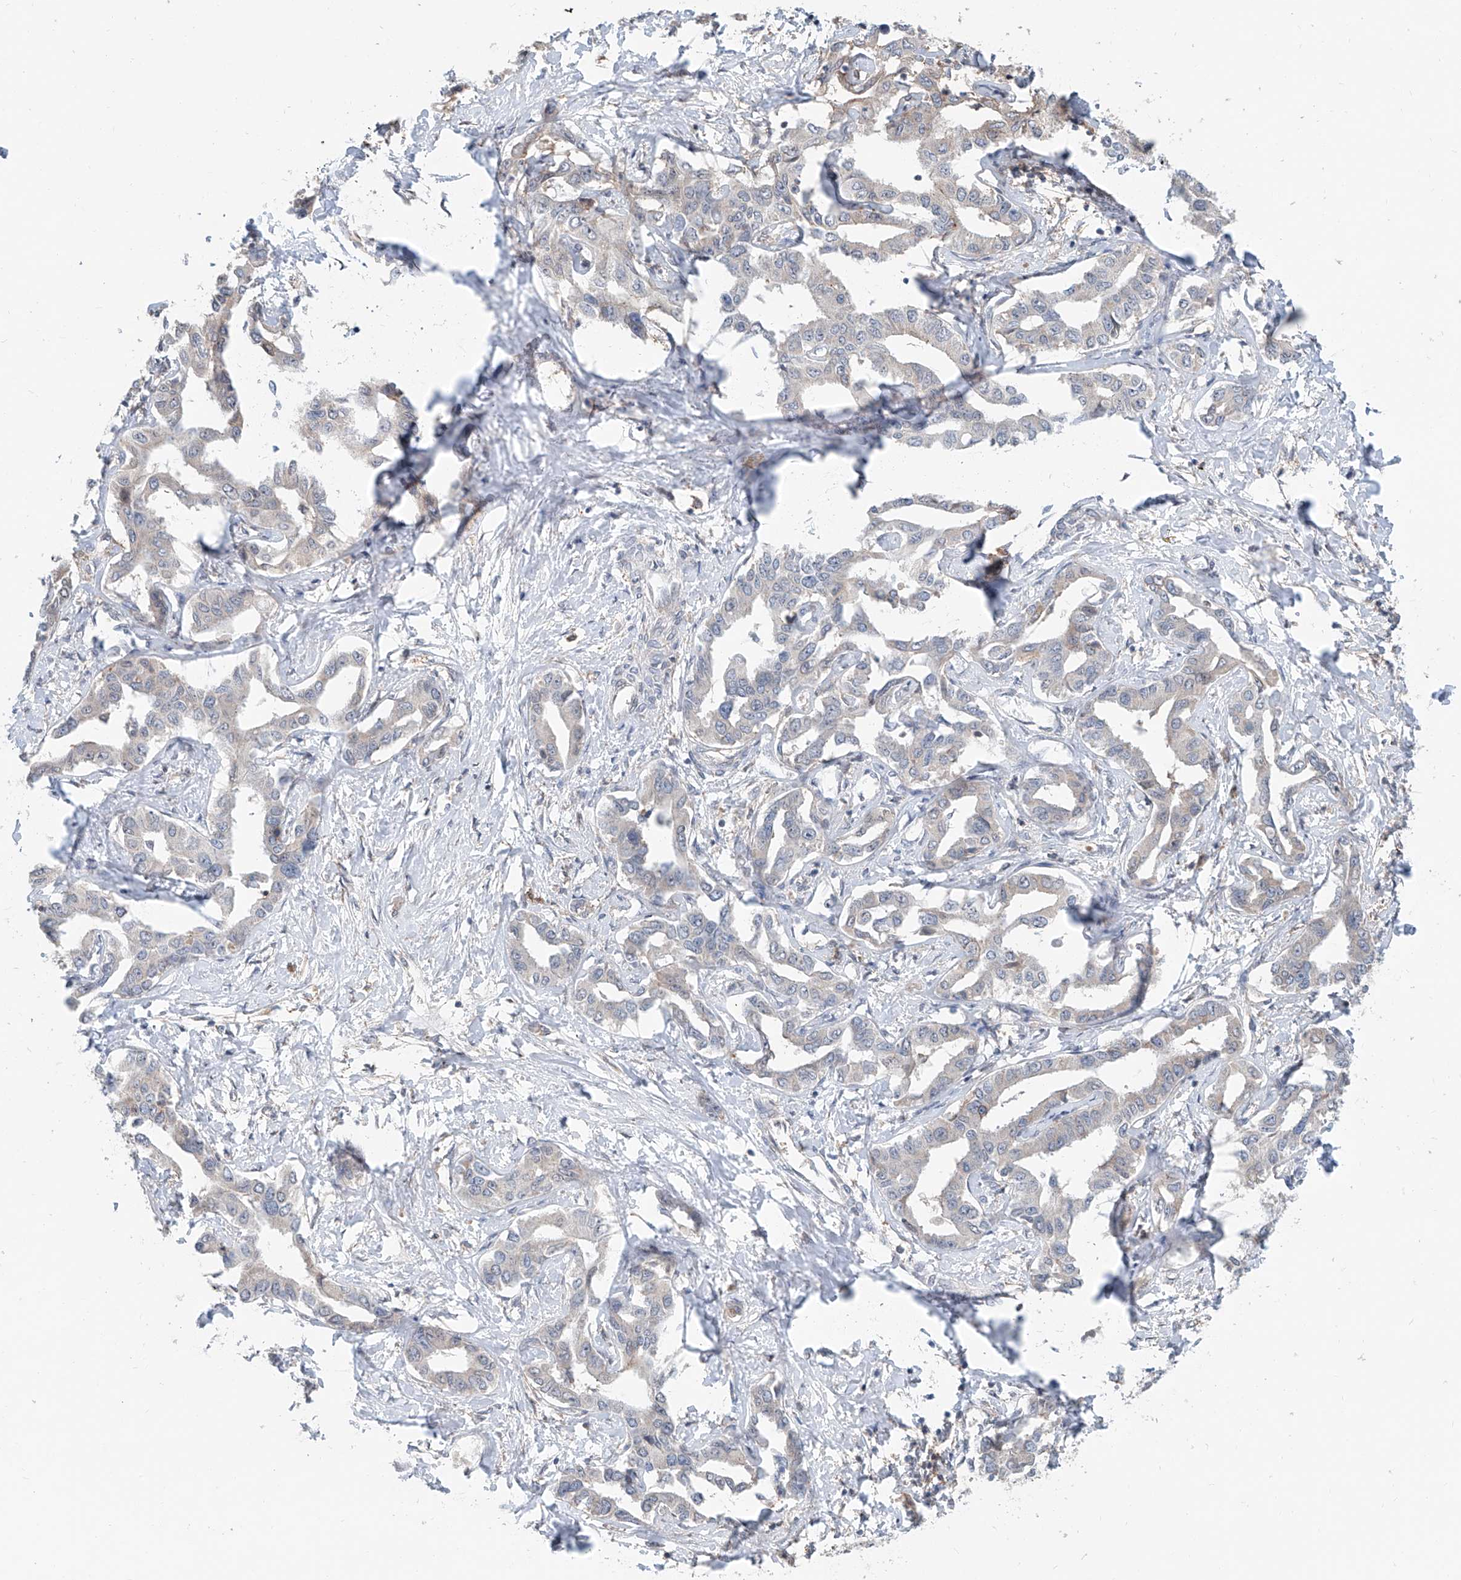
{"staining": {"intensity": "negative", "quantity": "none", "location": "none"}, "tissue": "liver cancer", "cell_type": "Tumor cells", "image_type": "cancer", "snomed": [{"axis": "morphology", "description": "Cholangiocarcinoma"}, {"axis": "topography", "description": "Liver"}], "caption": "This is an immunohistochemistry image of liver cholangiocarcinoma. There is no expression in tumor cells.", "gene": "KCNK10", "patient": {"sex": "male", "age": 59}}